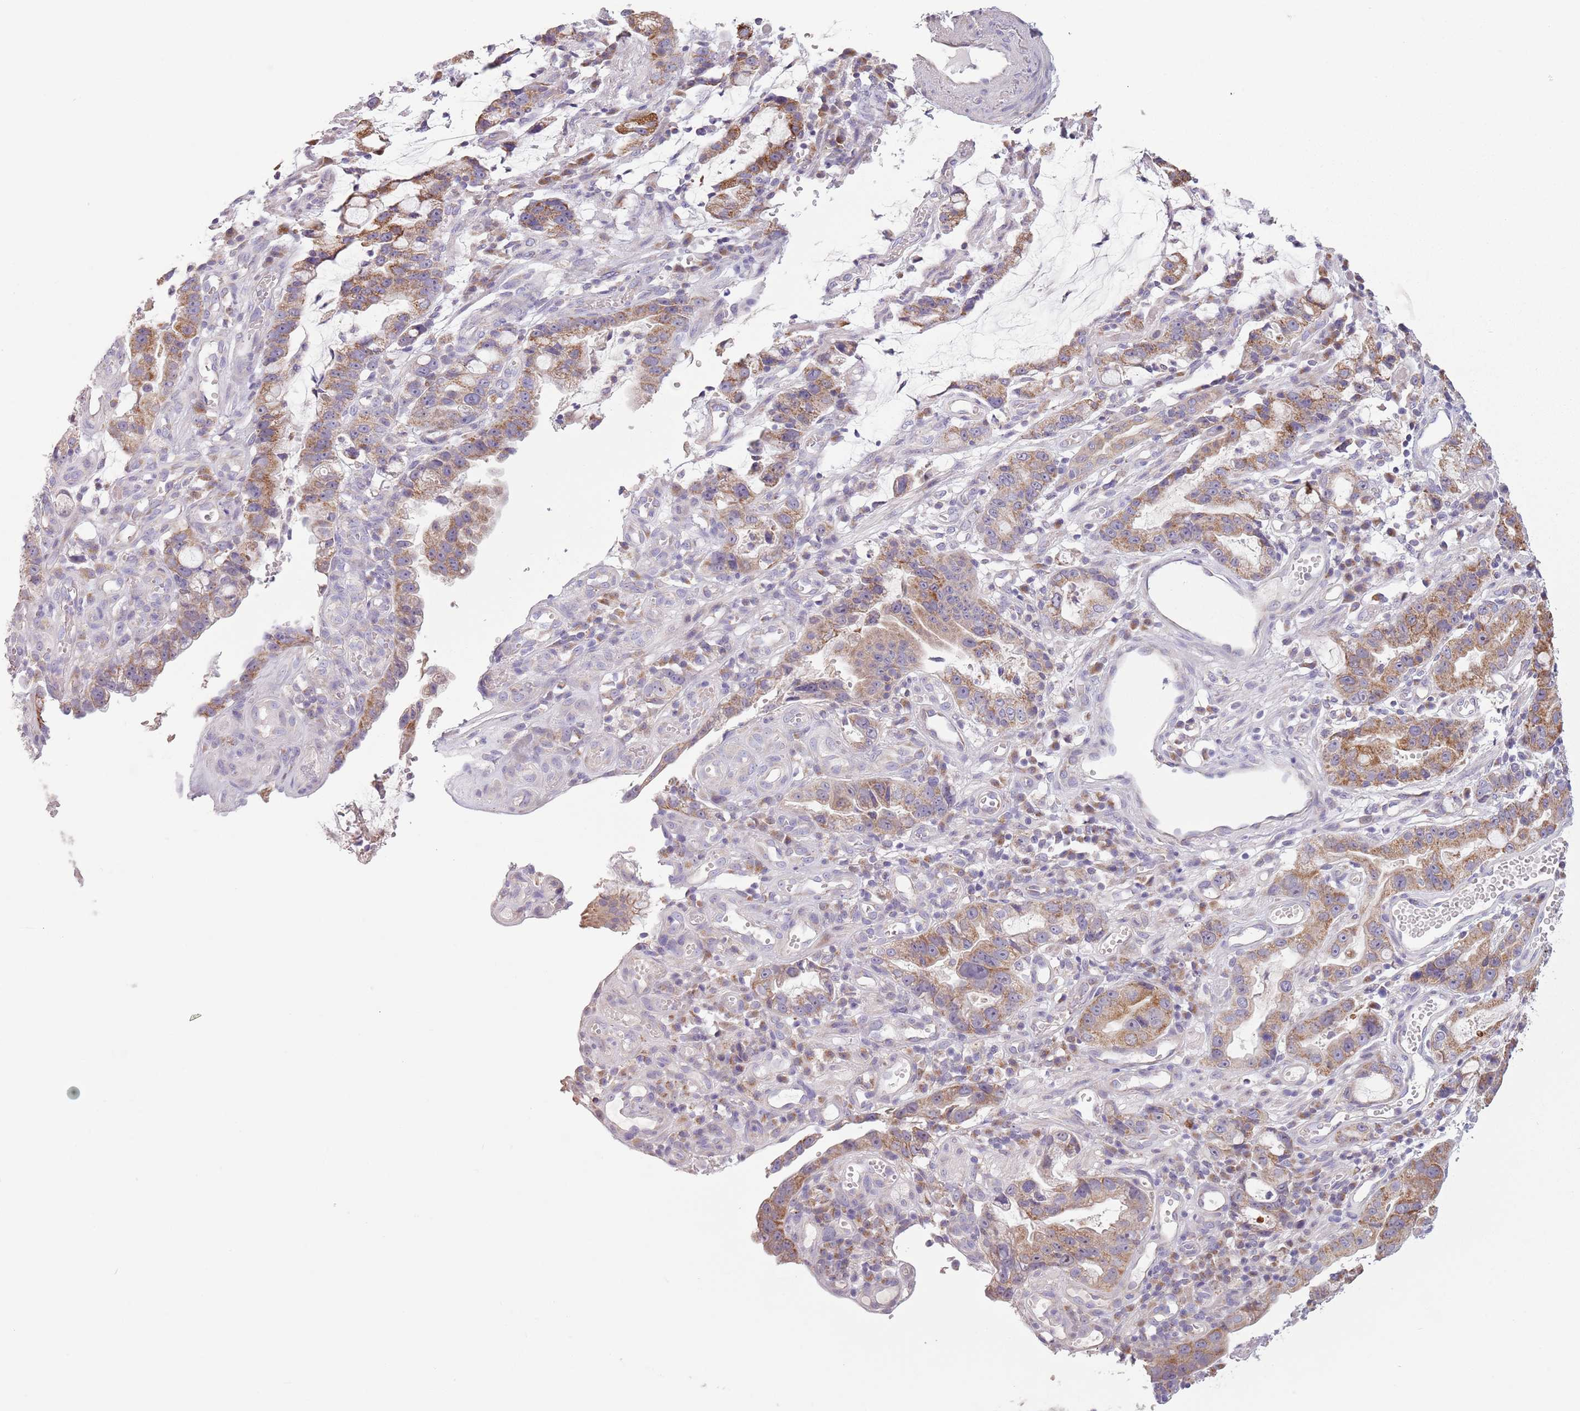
{"staining": {"intensity": "moderate", "quantity": ">75%", "location": "cytoplasmic/membranous"}, "tissue": "stomach cancer", "cell_type": "Tumor cells", "image_type": "cancer", "snomed": [{"axis": "morphology", "description": "Adenocarcinoma, NOS"}, {"axis": "topography", "description": "Stomach"}], "caption": "This micrograph reveals immunohistochemistry (IHC) staining of adenocarcinoma (stomach), with medium moderate cytoplasmic/membranous staining in about >75% of tumor cells.", "gene": "COQ5", "patient": {"sex": "male", "age": 55}}